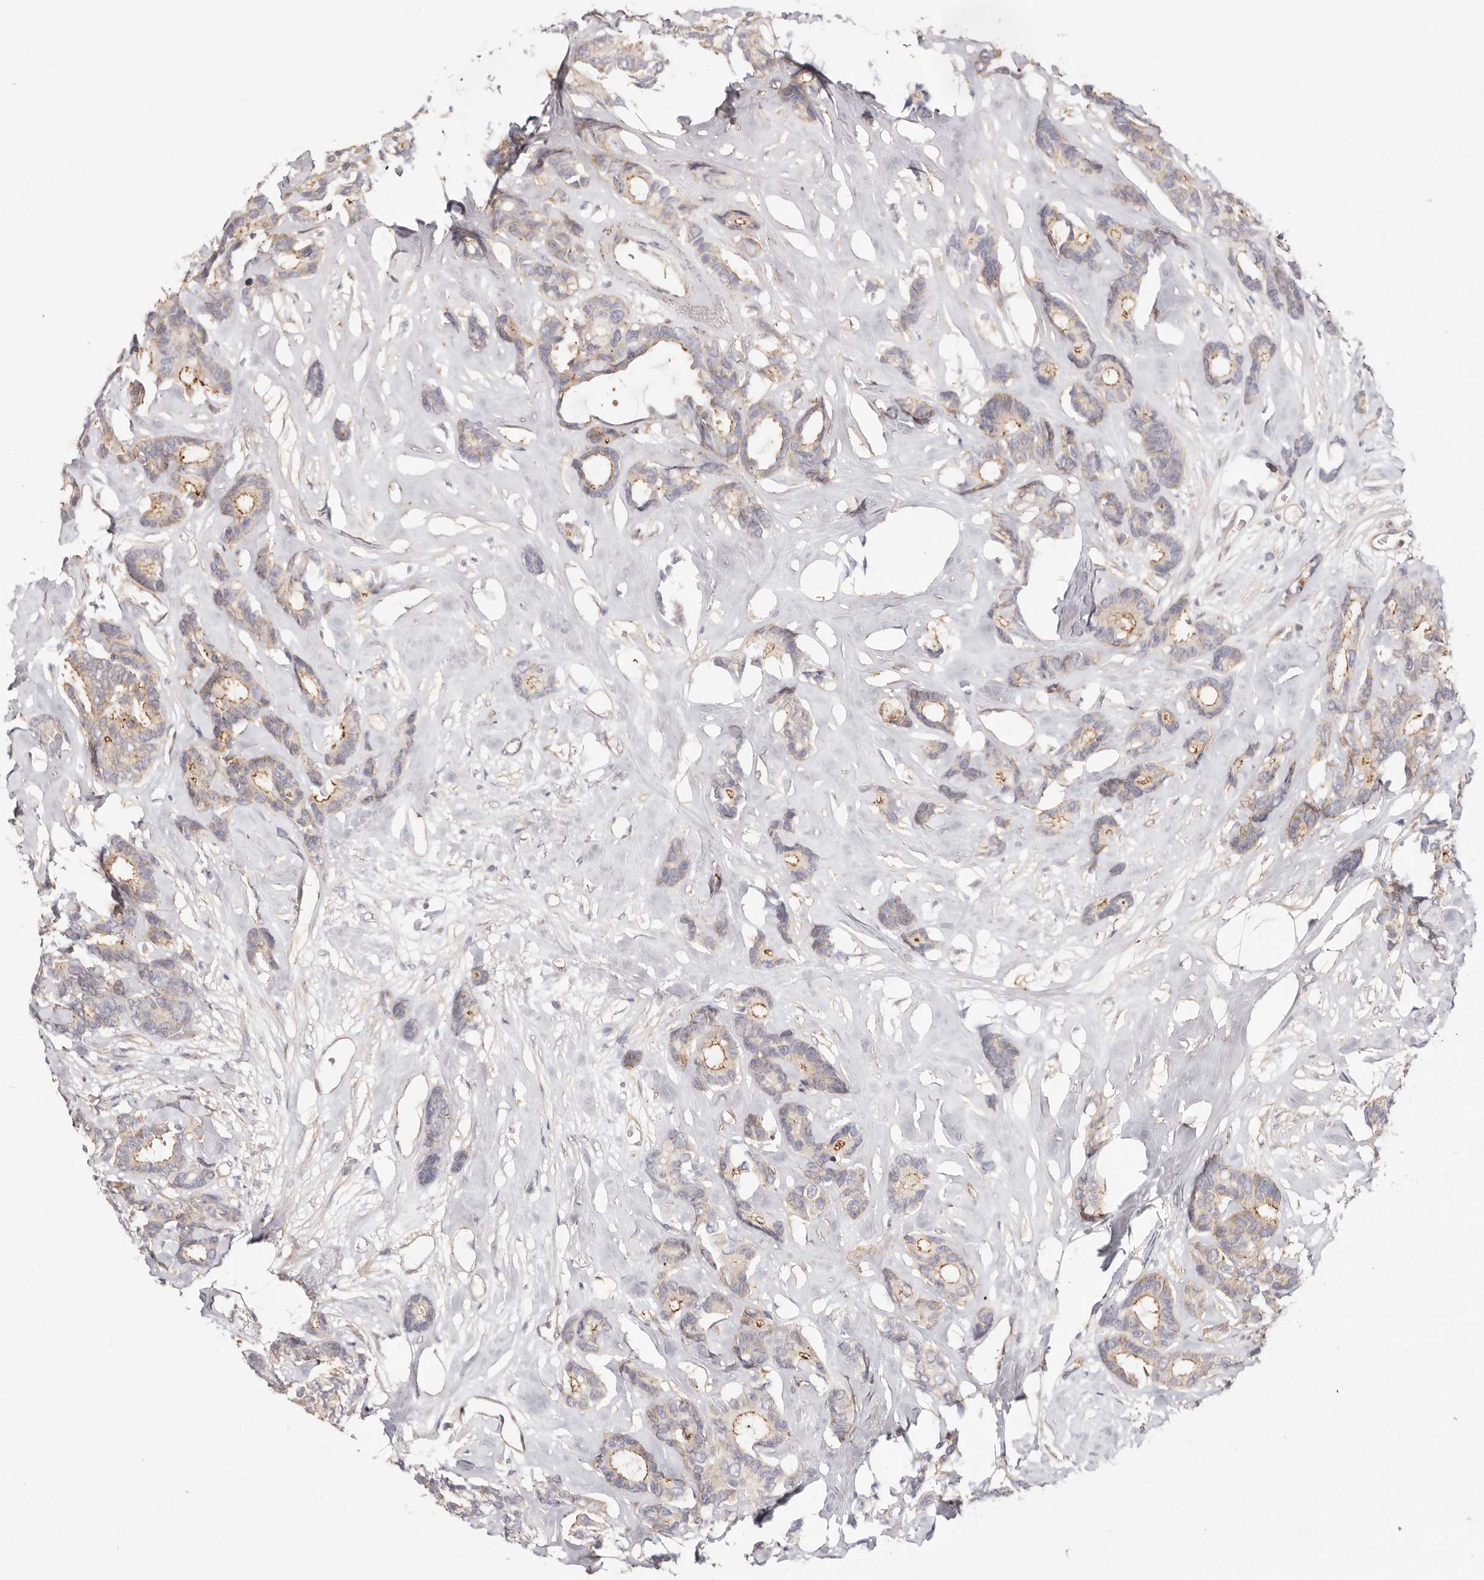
{"staining": {"intensity": "moderate", "quantity": "25%-75%", "location": "cytoplasmic/membranous"}, "tissue": "breast cancer", "cell_type": "Tumor cells", "image_type": "cancer", "snomed": [{"axis": "morphology", "description": "Duct carcinoma"}, {"axis": "topography", "description": "Breast"}], "caption": "Breast cancer (infiltrating ductal carcinoma) stained for a protein (brown) displays moderate cytoplasmic/membranous positive positivity in about 25%-75% of tumor cells.", "gene": "SLC35B2", "patient": {"sex": "female", "age": 87}}